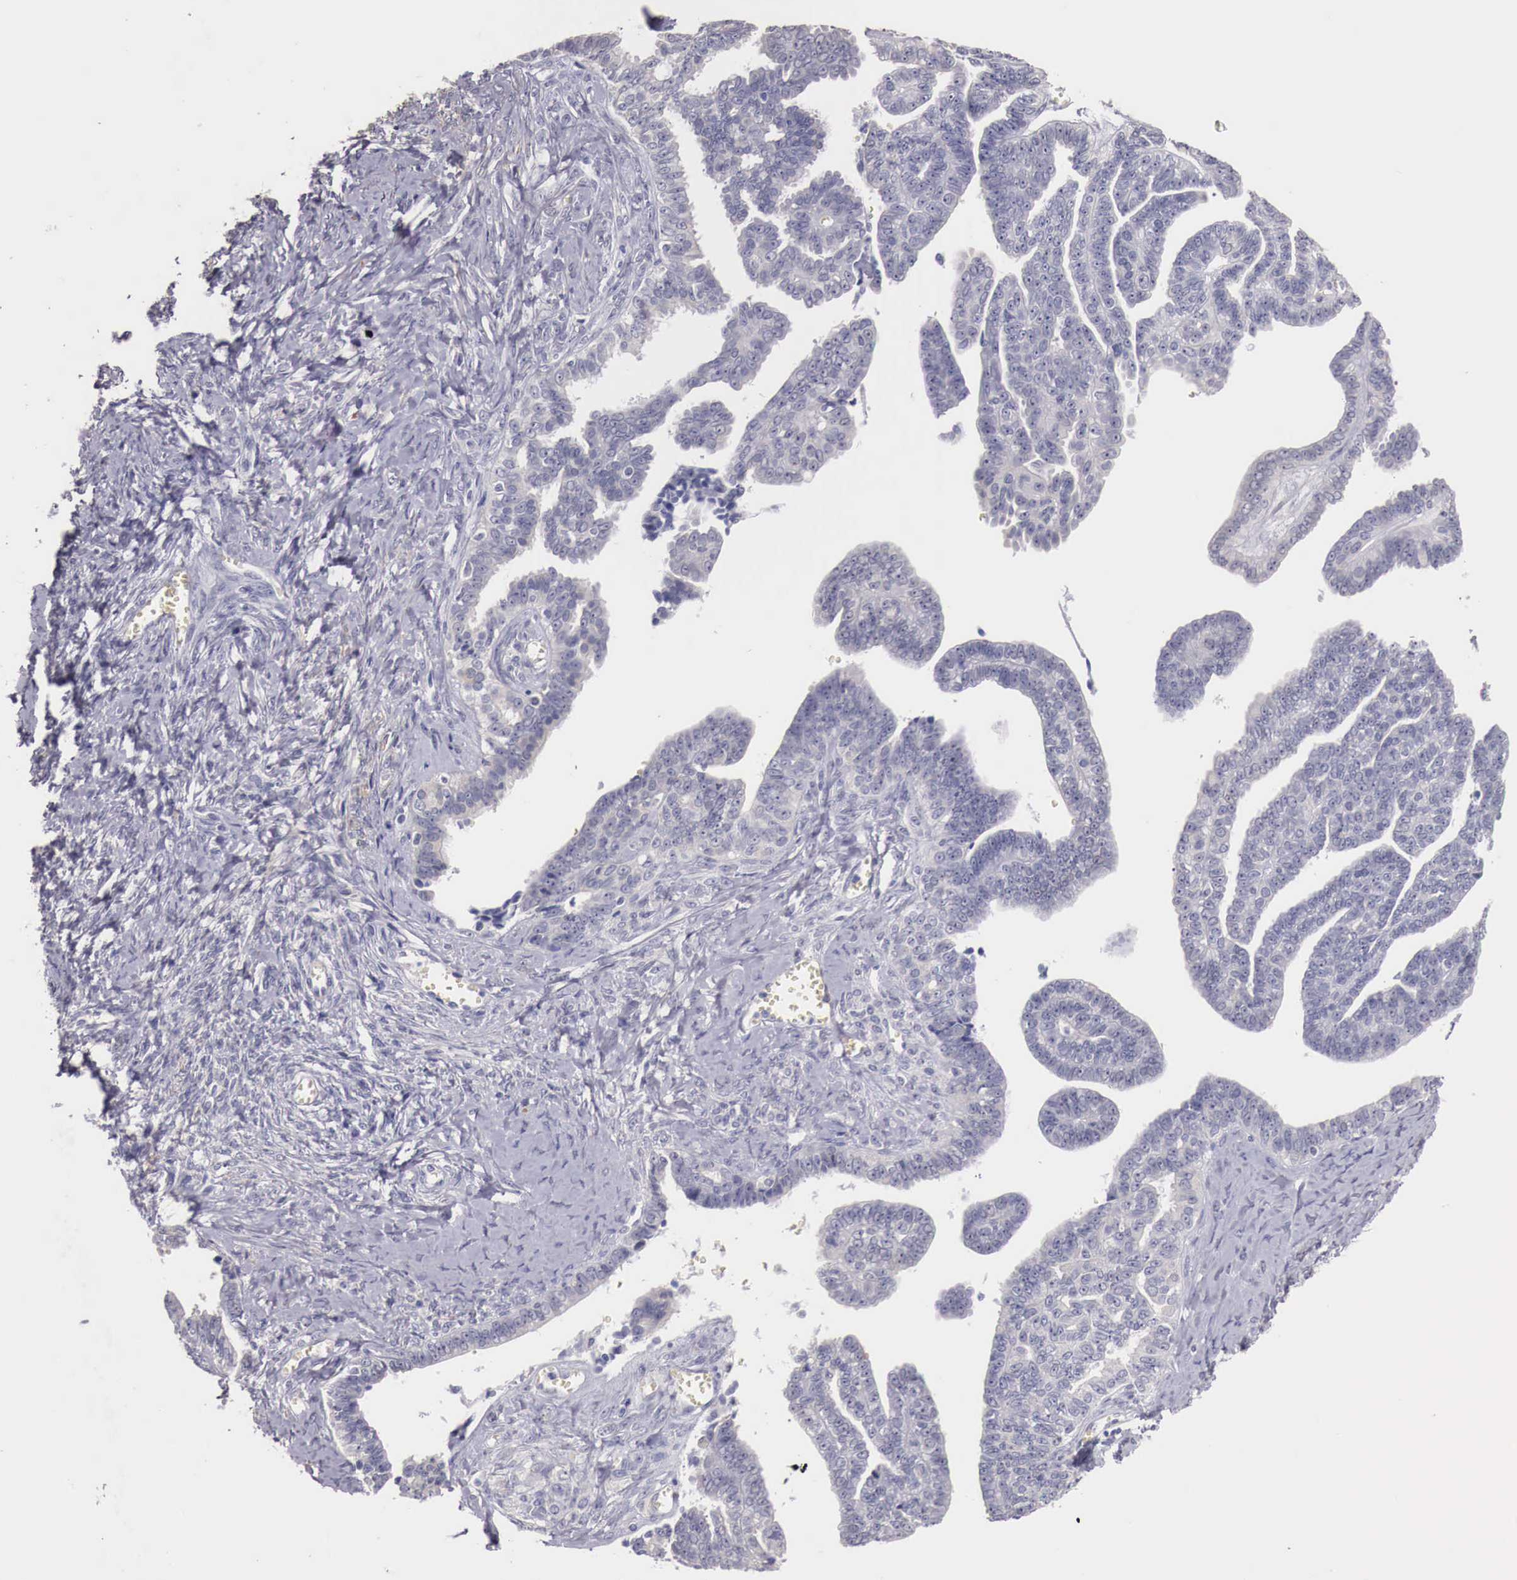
{"staining": {"intensity": "negative", "quantity": "none", "location": "none"}, "tissue": "ovarian cancer", "cell_type": "Tumor cells", "image_type": "cancer", "snomed": [{"axis": "morphology", "description": "Cystadenocarcinoma, serous, NOS"}, {"axis": "topography", "description": "Ovary"}], "caption": "The micrograph reveals no staining of tumor cells in ovarian serous cystadenocarcinoma.", "gene": "ENOX2", "patient": {"sex": "female", "age": 71}}